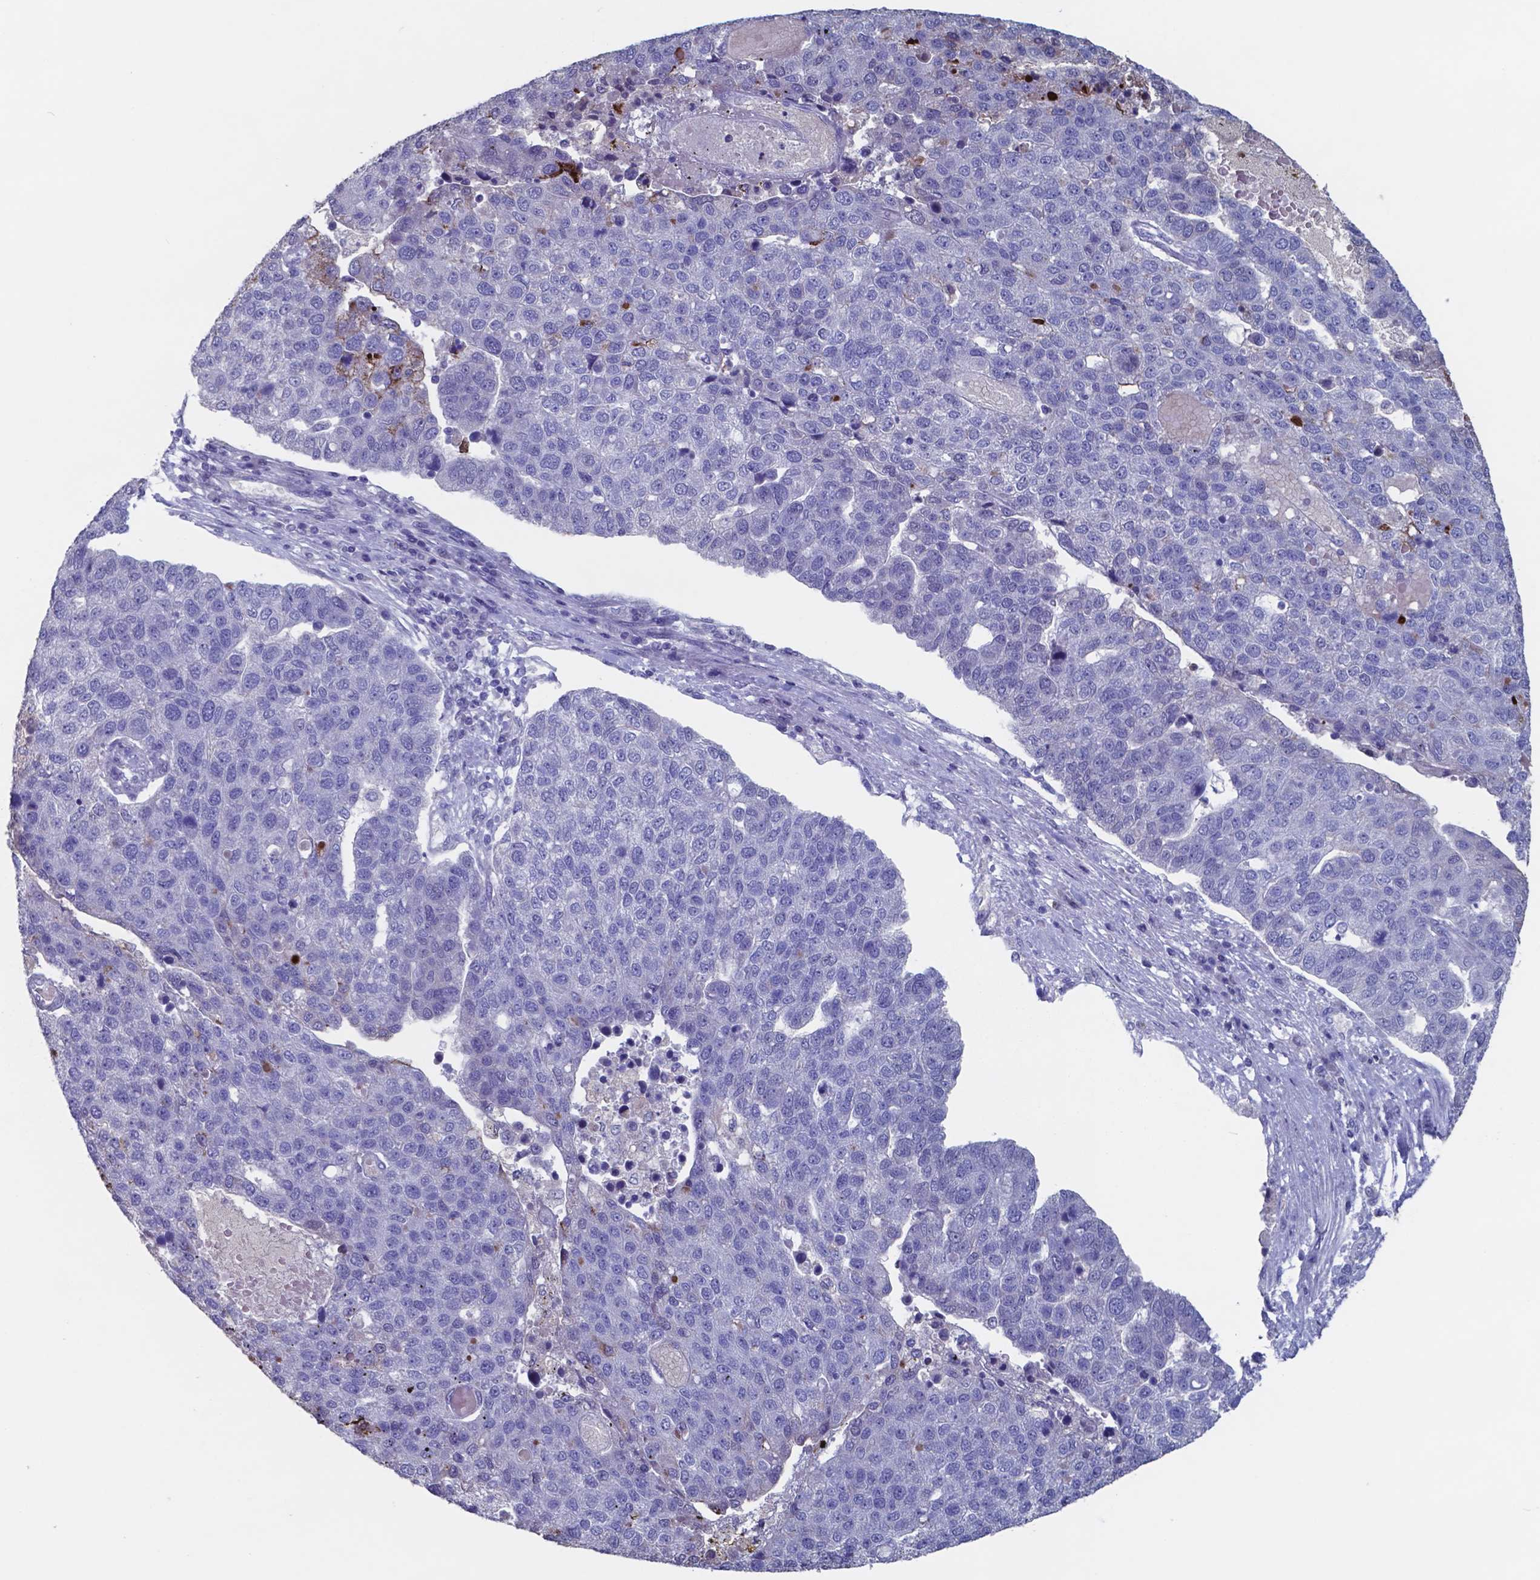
{"staining": {"intensity": "strong", "quantity": "<25%", "location": "cytoplasmic/membranous"}, "tissue": "pancreatic cancer", "cell_type": "Tumor cells", "image_type": "cancer", "snomed": [{"axis": "morphology", "description": "Adenocarcinoma, NOS"}, {"axis": "topography", "description": "Pancreas"}], "caption": "DAB (3,3'-diaminobenzidine) immunohistochemical staining of human pancreatic cancer (adenocarcinoma) exhibits strong cytoplasmic/membranous protein positivity in approximately <25% of tumor cells. Using DAB (brown) and hematoxylin (blue) stains, captured at high magnification using brightfield microscopy.", "gene": "TTR", "patient": {"sex": "female", "age": 61}}